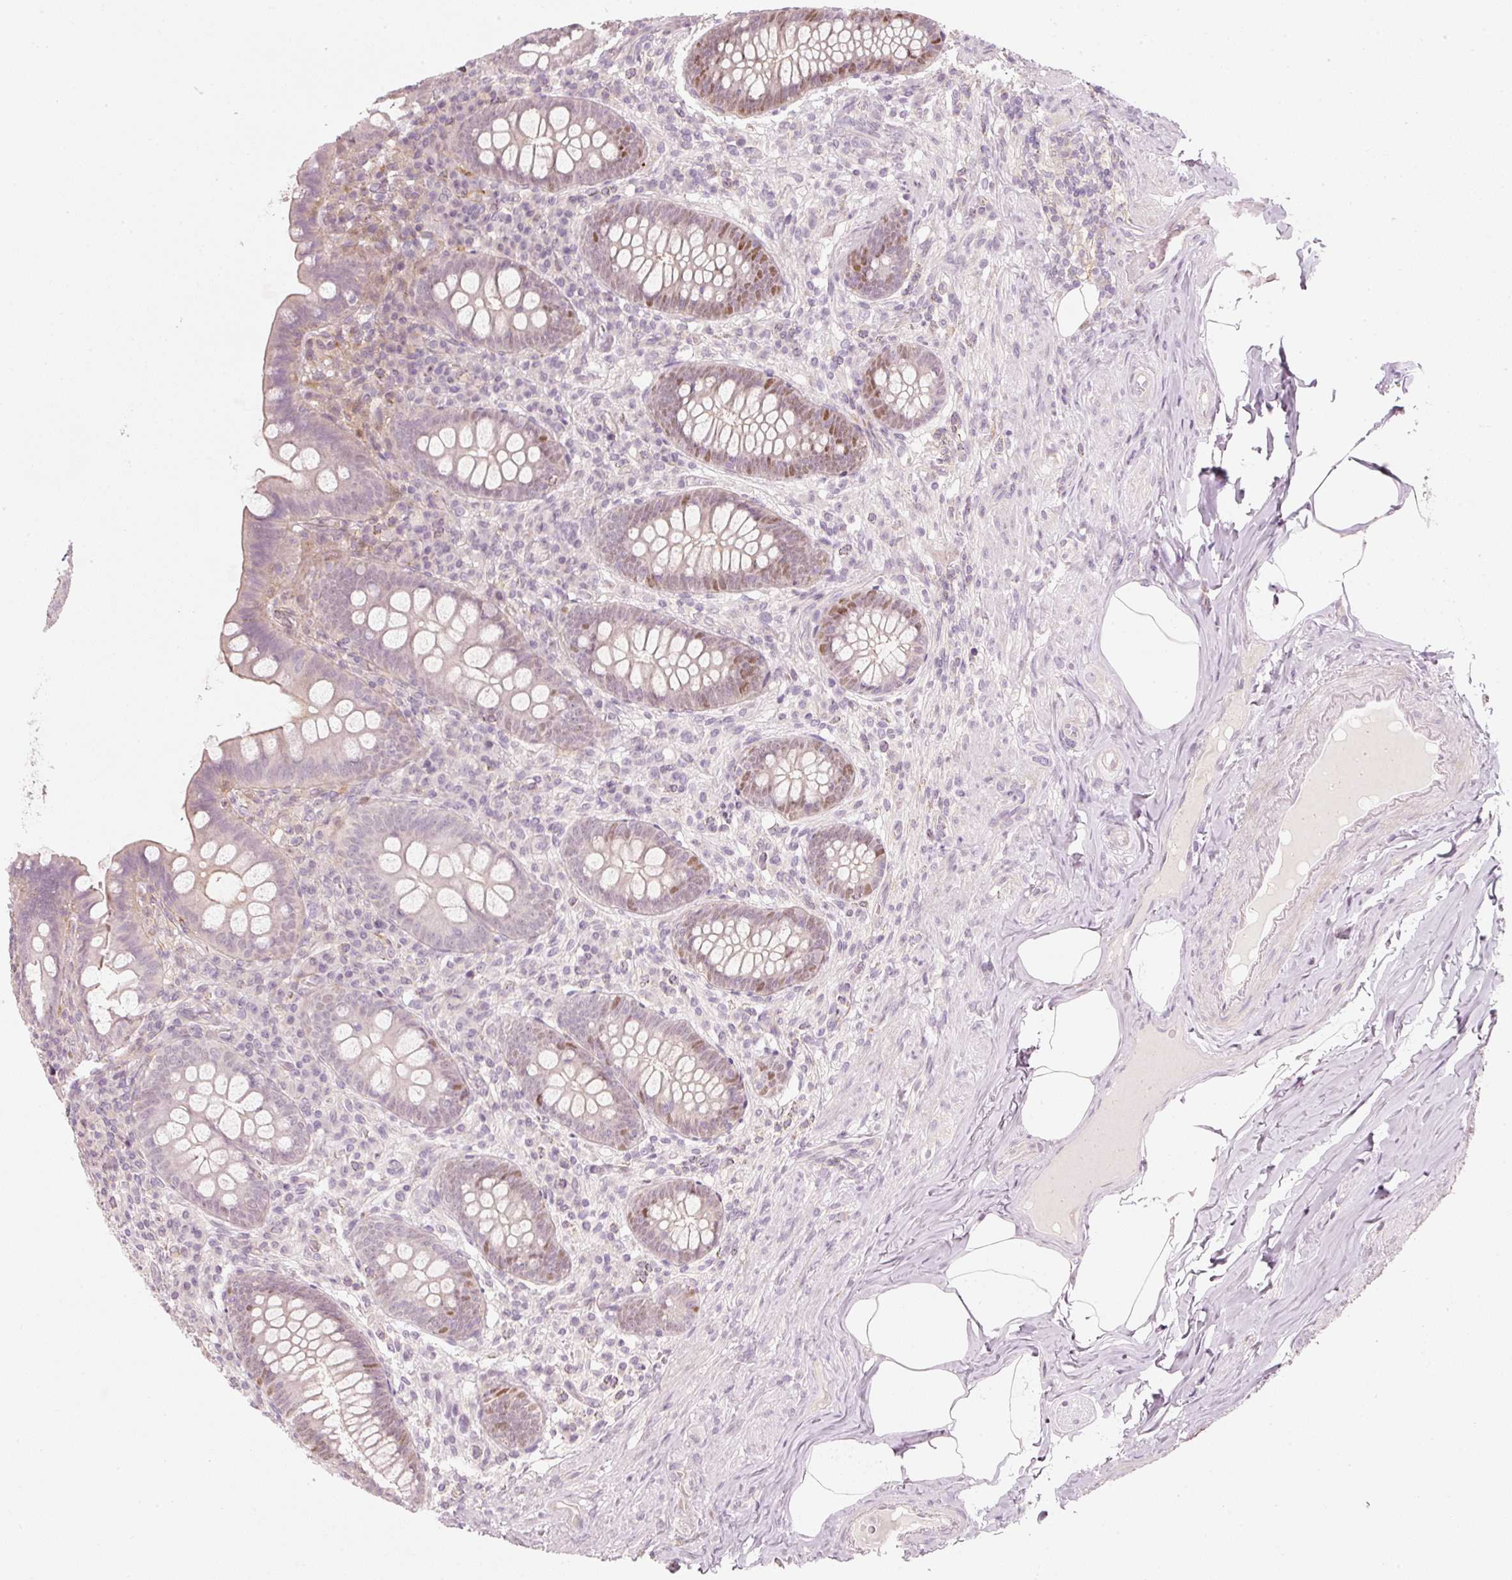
{"staining": {"intensity": "moderate", "quantity": "<25%", "location": "nuclear"}, "tissue": "appendix", "cell_type": "Glandular cells", "image_type": "normal", "snomed": [{"axis": "morphology", "description": "Normal tissue, NOS"}, {"axis": "topography", "description": "Appendix"}], "caption": "Moderate nuclear expression for a protein is identified in about <25% of glandular cells of benign appendix using immunohistochemistry.", "gene": "TREX2", "patient": {"sex": "male", "age": 71}}